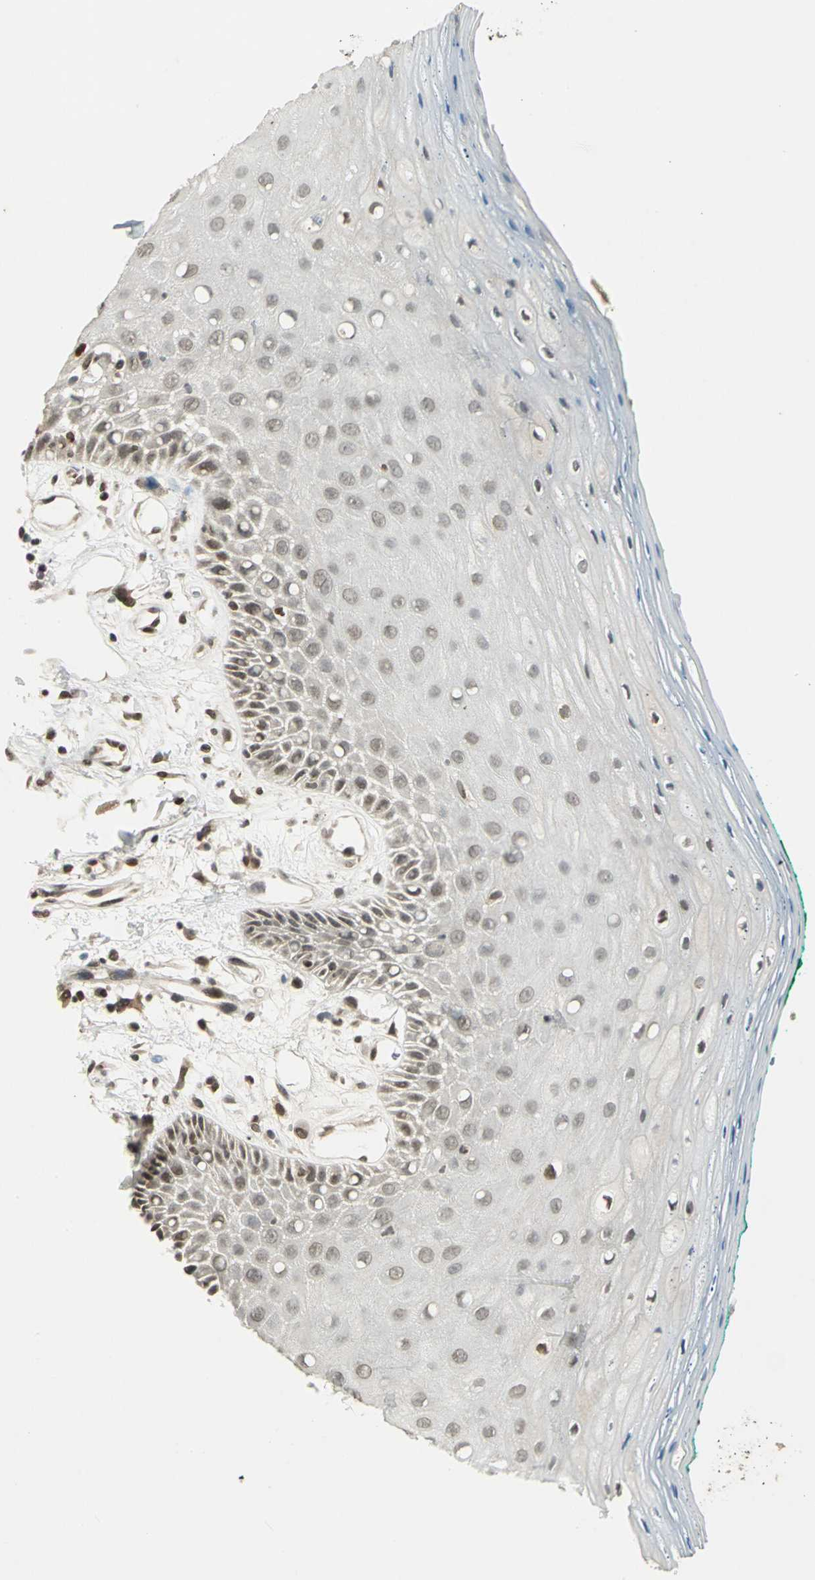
{"staining": {"intensity": "weak", "quantity": "25%-75%", "location": "nuclear"}, "tissue": "oral mucosa", "cell_type": "Squamous epithelial cells", "image_type": "normal", "snomed": [{"axis": "morphology", "description": "Normal tissue, NOS"}, {"axis": "morphology", "description": "Squamous cell carcinoma, NOS"}, {"axis": "topography", "description": "Skeletal muscle"}, {"axis": "topography", "description": "Oral tissue"}, {"axis": "topography", "description": "Head-Neck"}], "caption": "A high-resolution histopathology image shows immunohistochemistry (IHC) staining of benign oral mucosa, which demonstrates weak nuclear positivity in about 25%-75% of squamous epithelial cells. (brown staining indicates protein expression, while blue staining denotes nuclei).", "gene": "RAD17", "patient": {"sex": "female", "age": 84}}